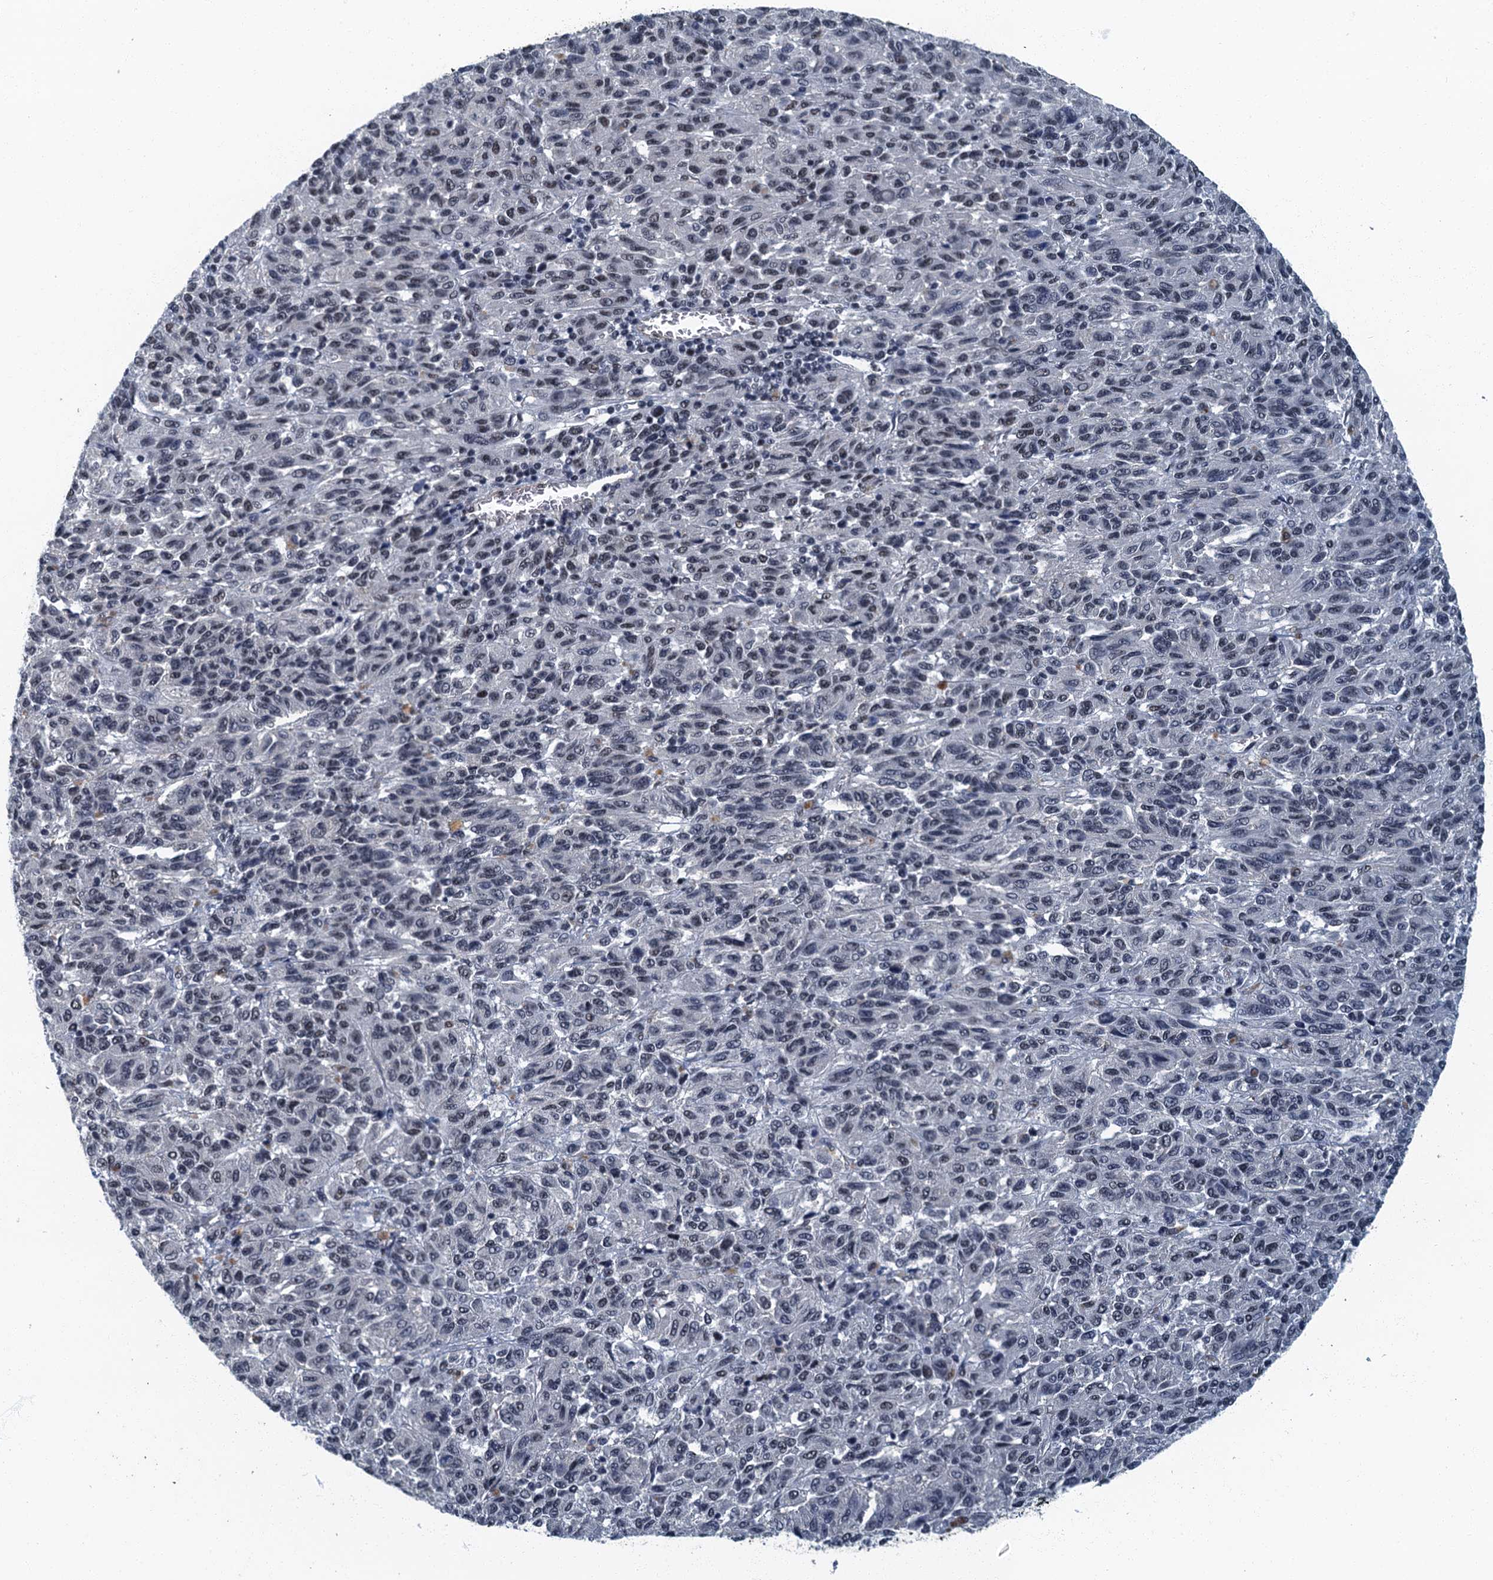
{"staining": {"intensity": "weak", "quantity": "25%-75%", "location": "nuclear"}, "tissue": "melanoma", "cell_type": "Tumor cells", "image_type": "cancer", "snomed": [{"axis": "morphology", "description": "Malignant melanoma, Metastatic site"}, {"axis": "topography", "description": "Lung"}], "caption": "DAB immunohistochemical staining of human malignant melanoma (metastatic site) demonstrates weak nuclear protein expression in approximately 25%-75% of tumor cells.", "gene": "GADL1", "patient": {"sex": "male", "age": 64}}